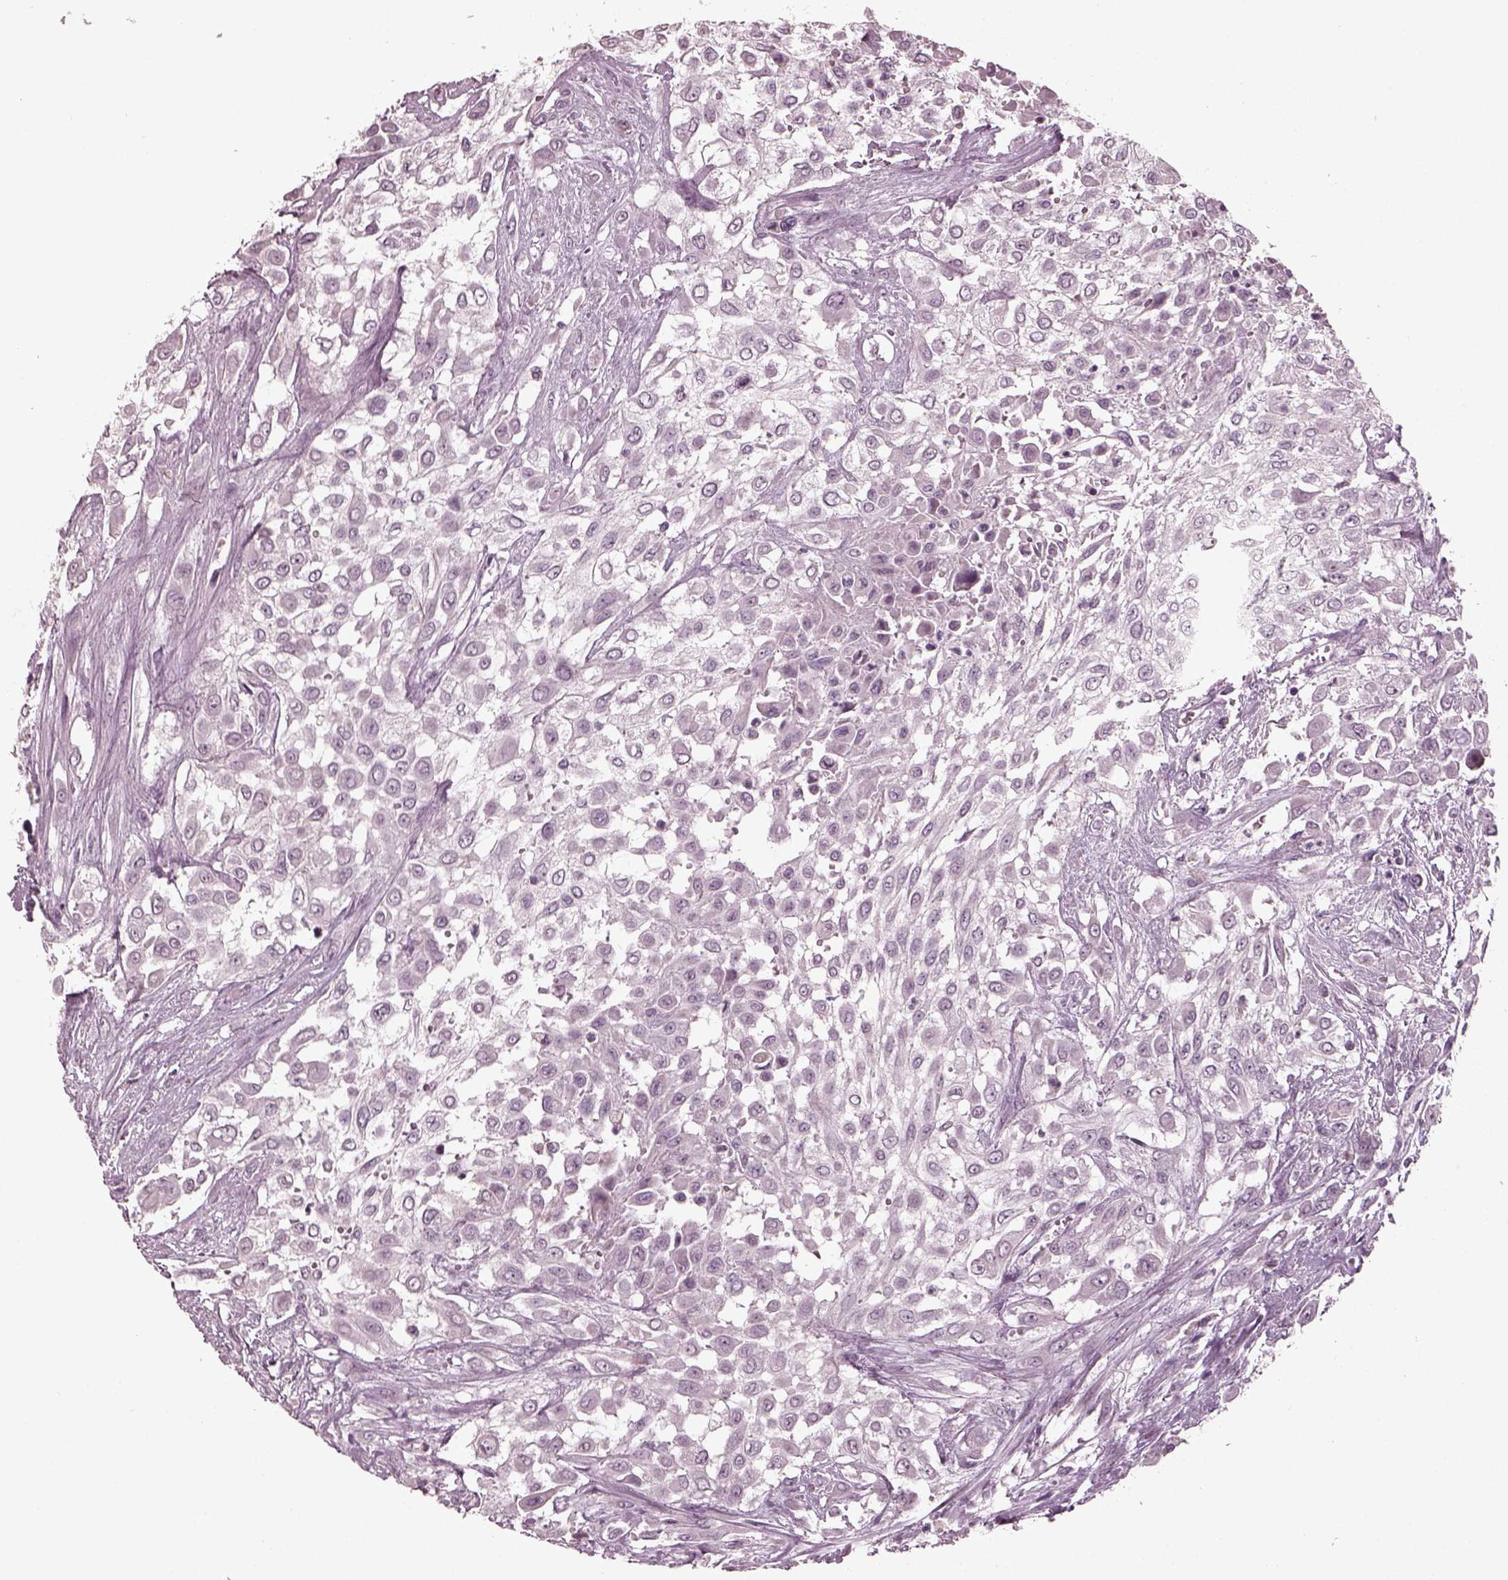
{"staining": {"intensity": "negative", "quantity": "none", "location": "none"}, "tissue": "urothelial cancer", "cell_type": "Tumor cells", "image_type": "cancer", "snomed": [{"axis": "morphology", "description": "Urothelial carcinoma, High grade"}, {"axis": "topography", "description": "Urinary bladder"}], "caption": "Human urothelial cancer stained for a protein using IHC demonstrates no expression in tumor cells.", "gene": "RCVRN", "patient": {"sex": "male", "age": 57}}